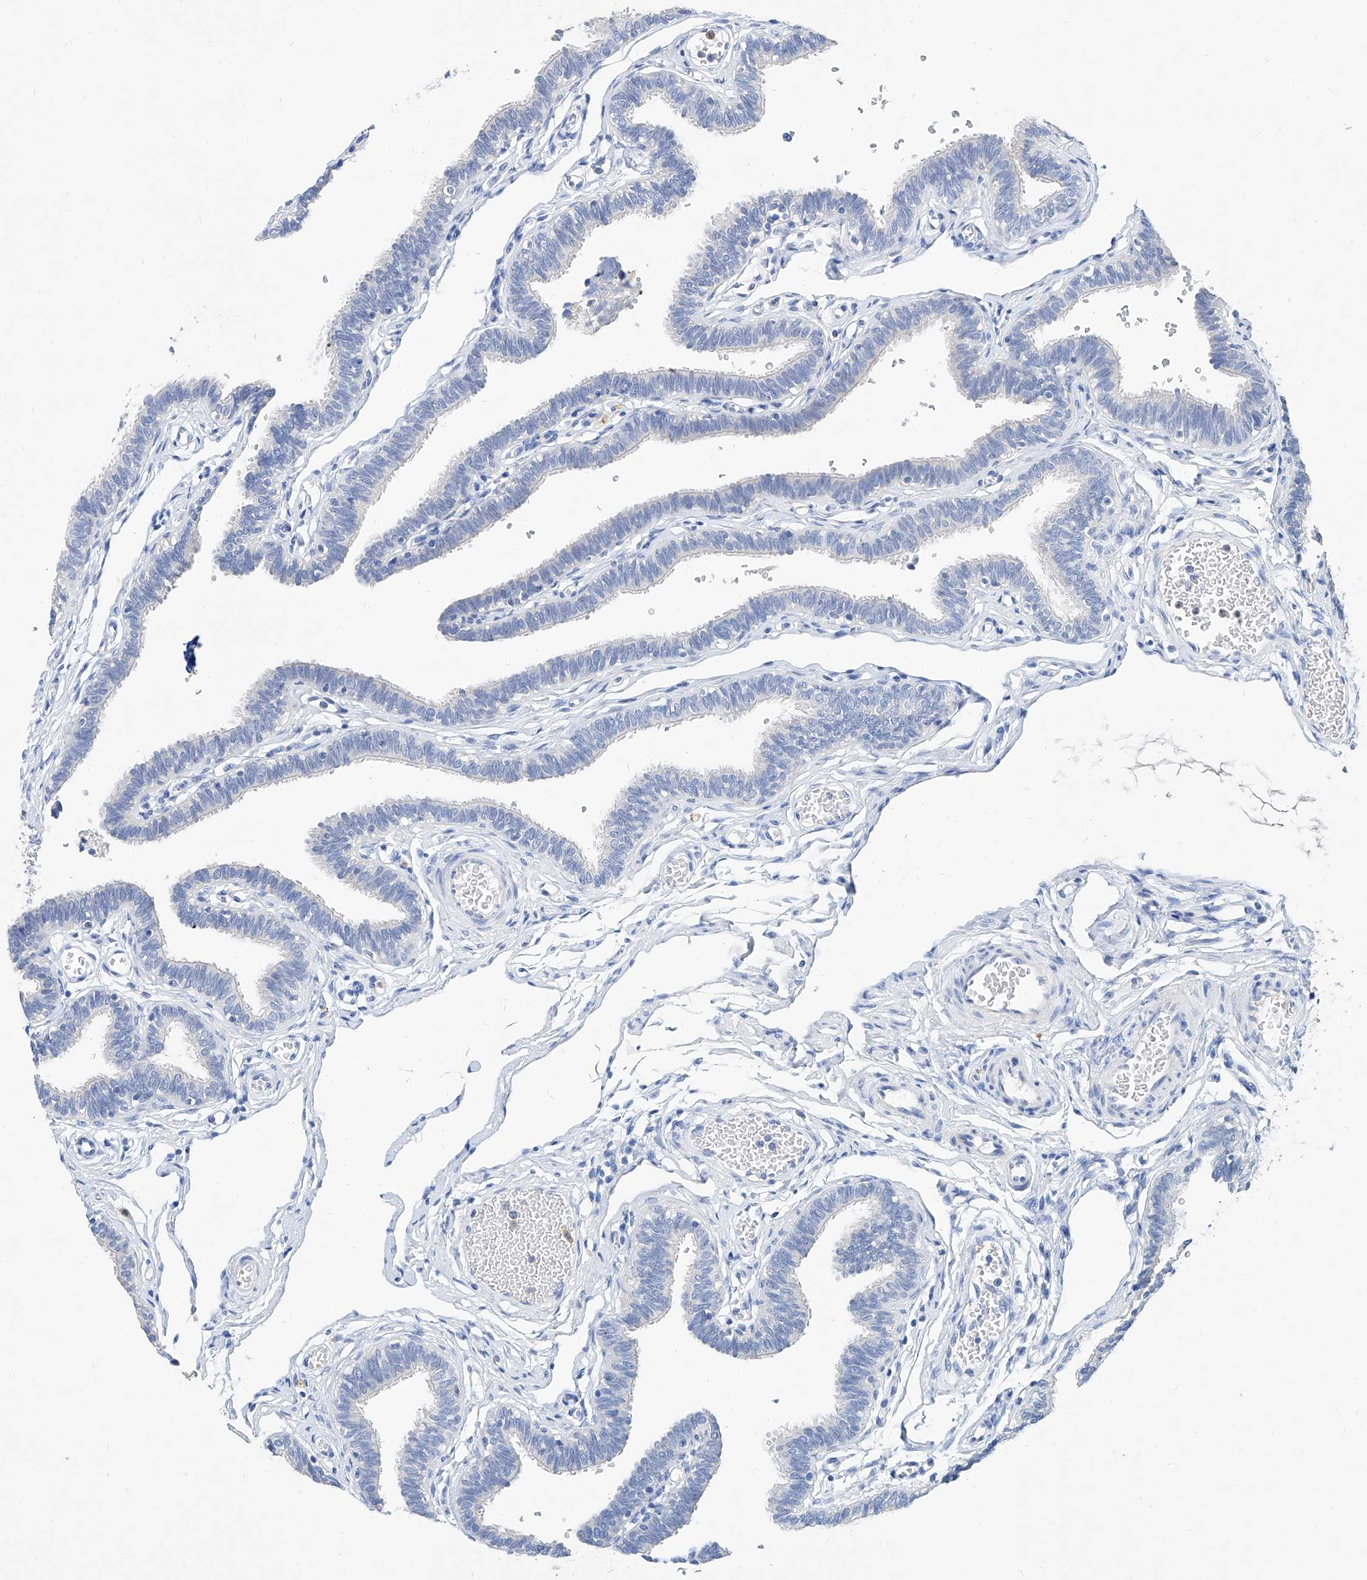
{"staining": {"intensity": "negative", "quantity": "none", "location": "none"}, "tissue": "fallopian tube", "cell_type": "Glandular cells", "image_type": "normal", "snomed": [{"axis": "morphology", "description": "Normal tissue, NOS"}, {"axis": "topography", "description": "Fallopian tube"}, {"axis": "topography", "description": "Ovary"}], "caption": "High magnification brightfield microscopy of benign fallopian tube stained with DAB (3,3'-diaminobenzidine) (brown) and counterstained with hematoxylin (blue): glandular cells show no significant positivity. (Stains: DAB (3,3'-diaminobenzidine) IHC with hematoxylin counter stain, Microscopy: brightfield microscopy at high magnification).", "gene": "SLC25A29", "patient": {"sex": "female", "age": 23}}